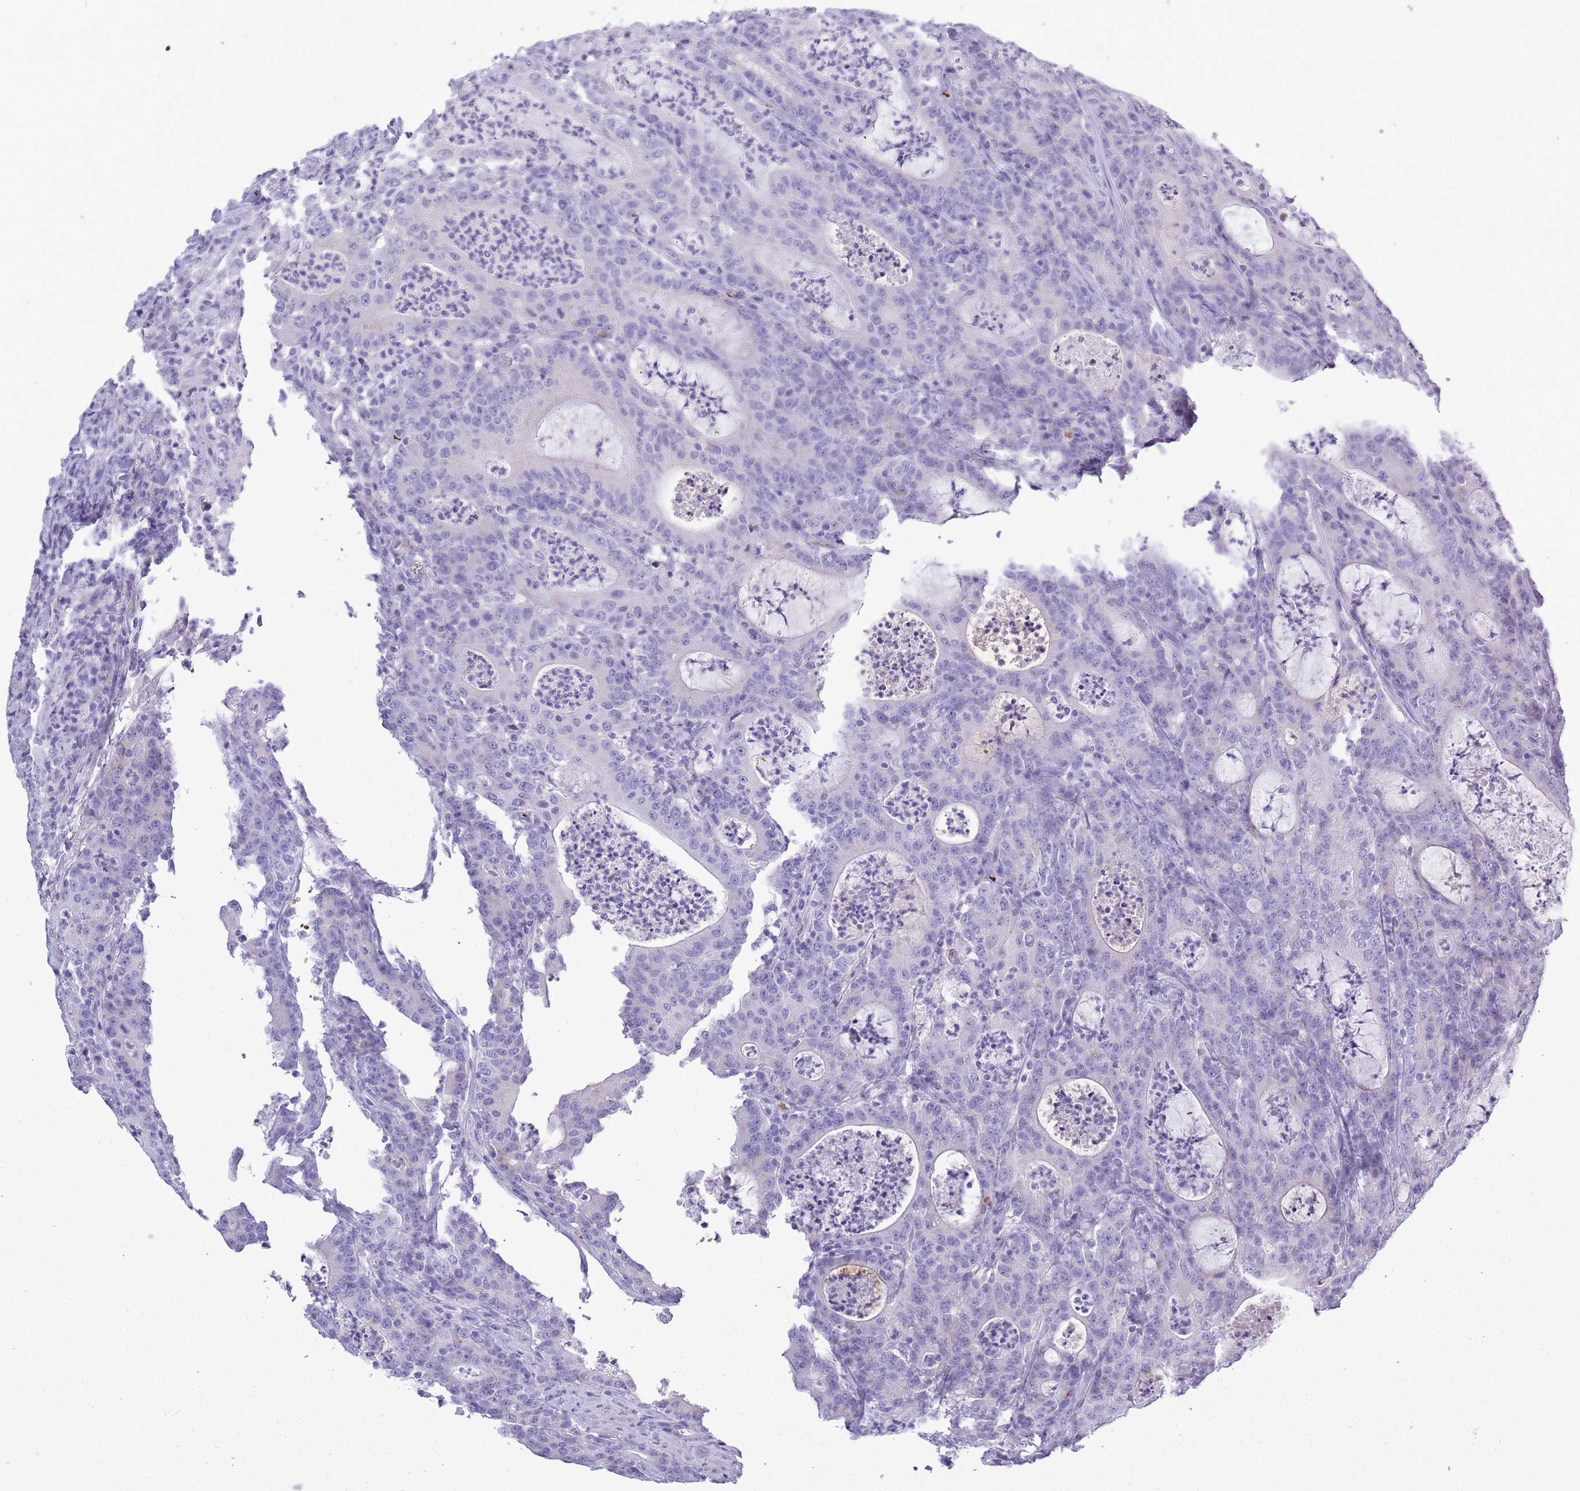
{"staining": {"intensity": "negative", "quantity": "none", "location": "none"}, "tissue": "colorectal cancer", "cell_type": "Tumor cells", "image_type": "cancer", "snomed": [{"axis": "morphology", "description": "Adenocarcinoma, NOS"}, {"axis": "topography", "description": "Colon"}], "caption": "DAB immunohistochemical staining of colorectal cancer (adenocarcinoma) exhibits no significant expression in tumor cells.", "gene": "OR7C1", "patient": {"sex": "male", "age": 83}}